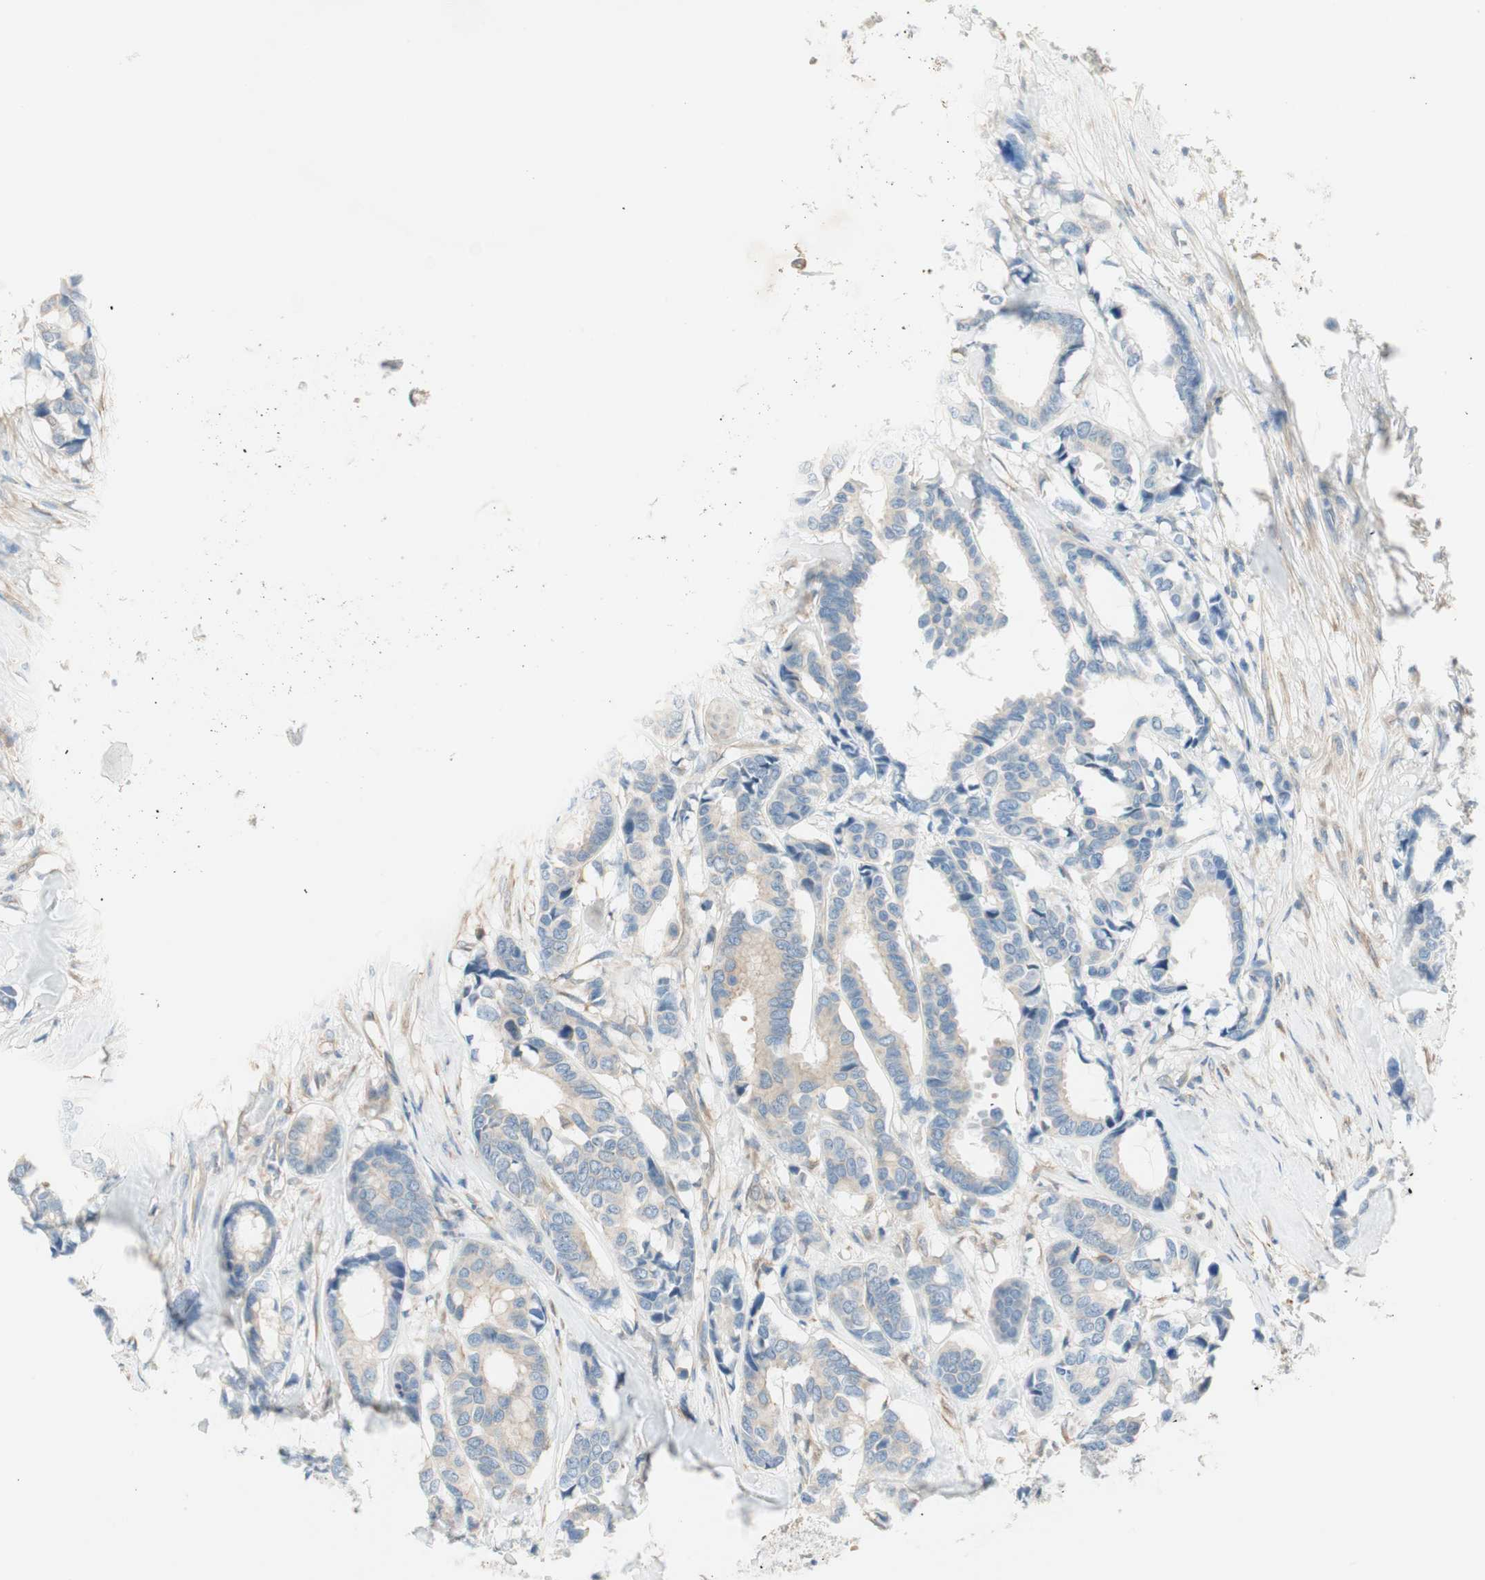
{"staining": {"intensity": "weak", "quantity": "<25%", "location": "cytoplasmic/membranous"}, "tissue": "breast cancer", "cell_type": "Tumor cells", "image_type": "cancer", "snomed": [{"axis": "morphology", "description": "Duct carcinoma"}, {"axis": "topography", "description": "Breast"}], "caption": "Invasive ductal carcinoma (breast) stained for a protein using immunohistochemistry (IHC) demonstrates no positivity tumor cells.", "gene": "CDK3", "patient": {"sex": "female", "age": 87}}